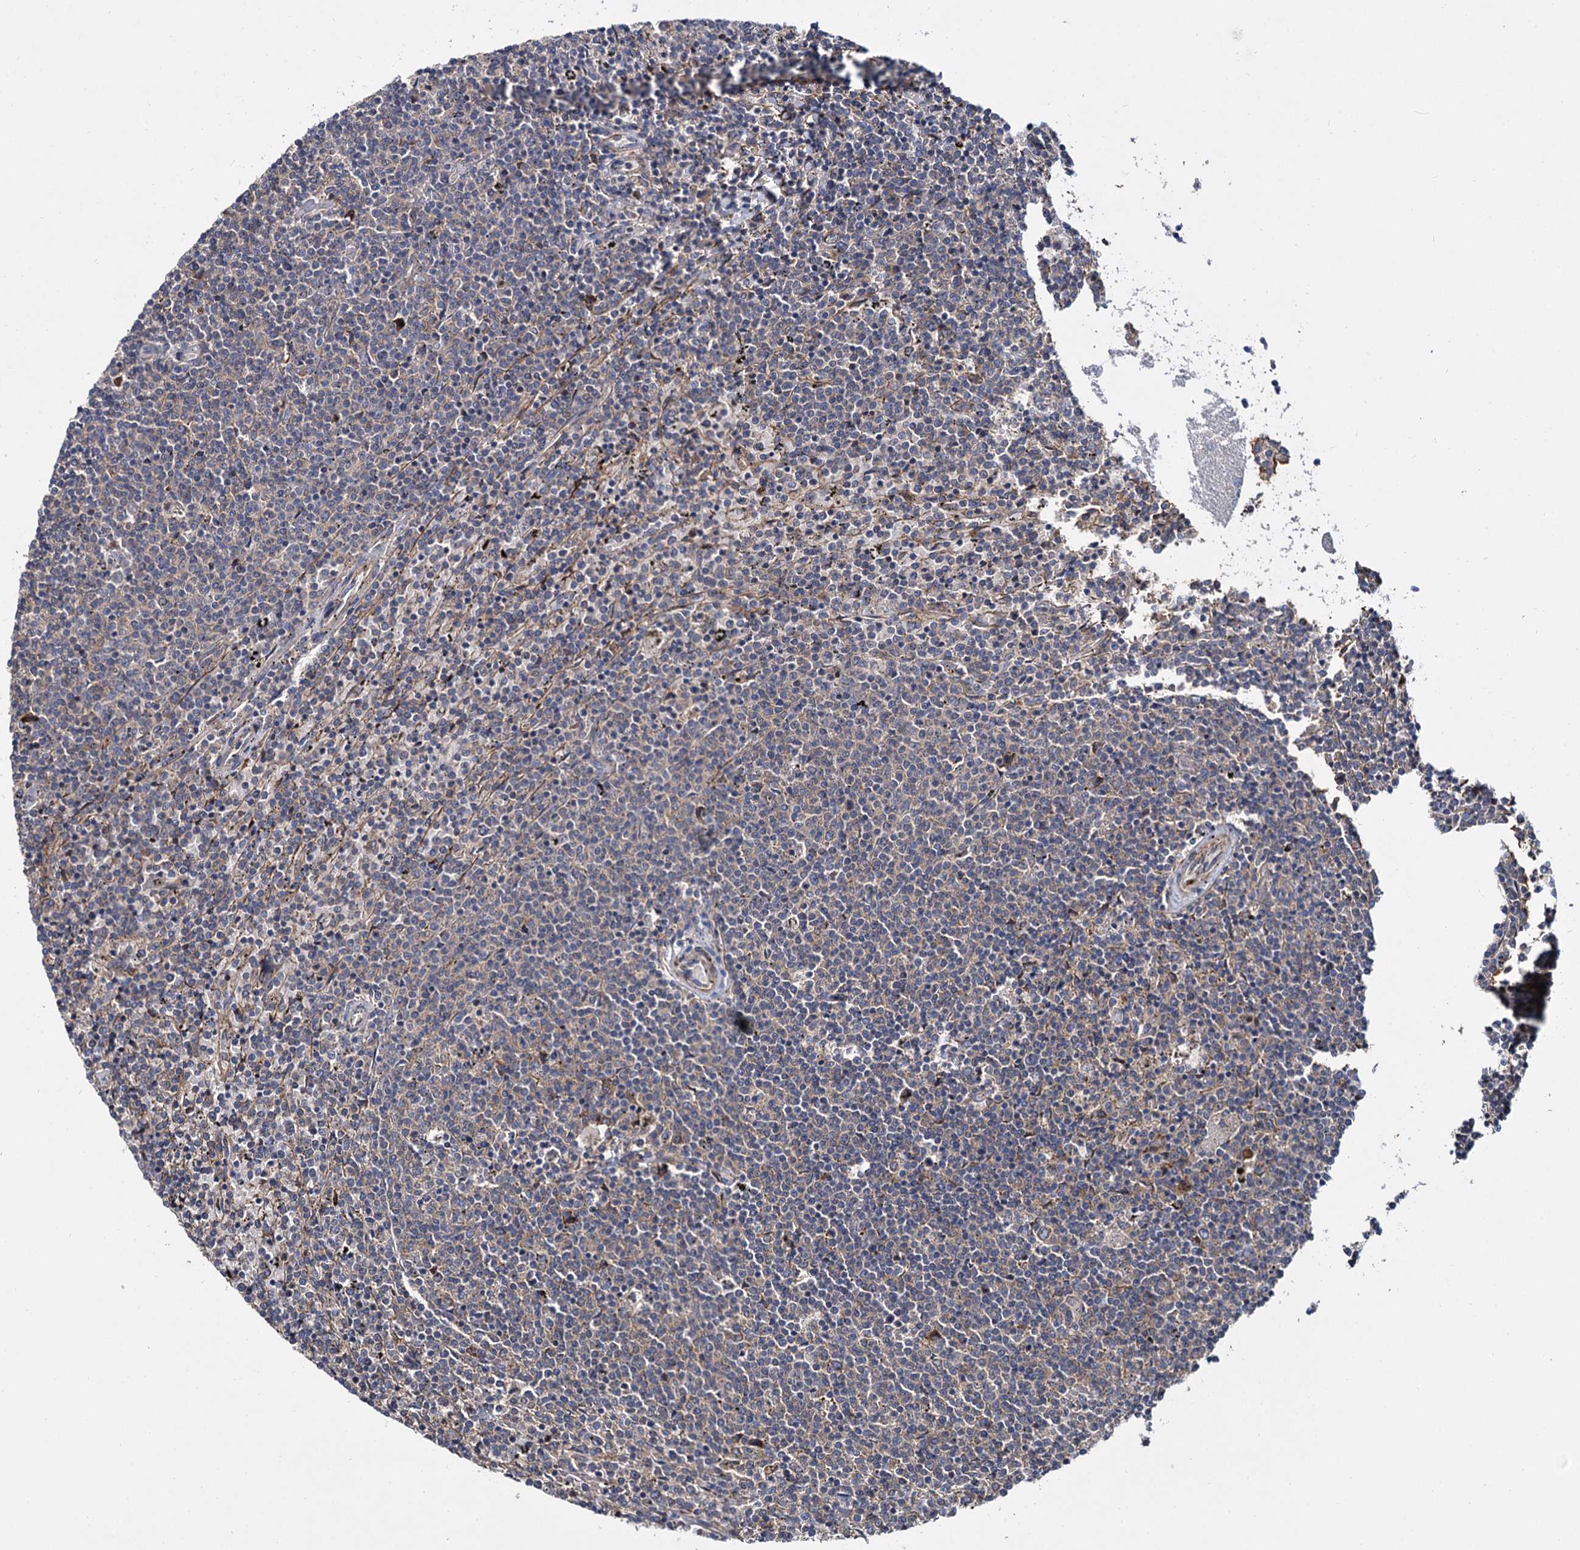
{"staining": {"intensity": "weak", "quantity": "<25%", "location": "cytoplasmic/membranous"}, "tissue": "lymphoma", "cell_type": "Tumor cells", "image_type": "cancer", "snomed": [{"axis": "morphology", "description": "Malignant lymphoma, non-Hodgkin's type, Low grade"}, {"axis": "topography", "description": "Spleen"}], "caption": "Human lymphoma stained for a protein using immunohistochemistry shows no expression in tumor cells.", "gene": "ISM2", "patient": {"sex": "female", "age": 50}}